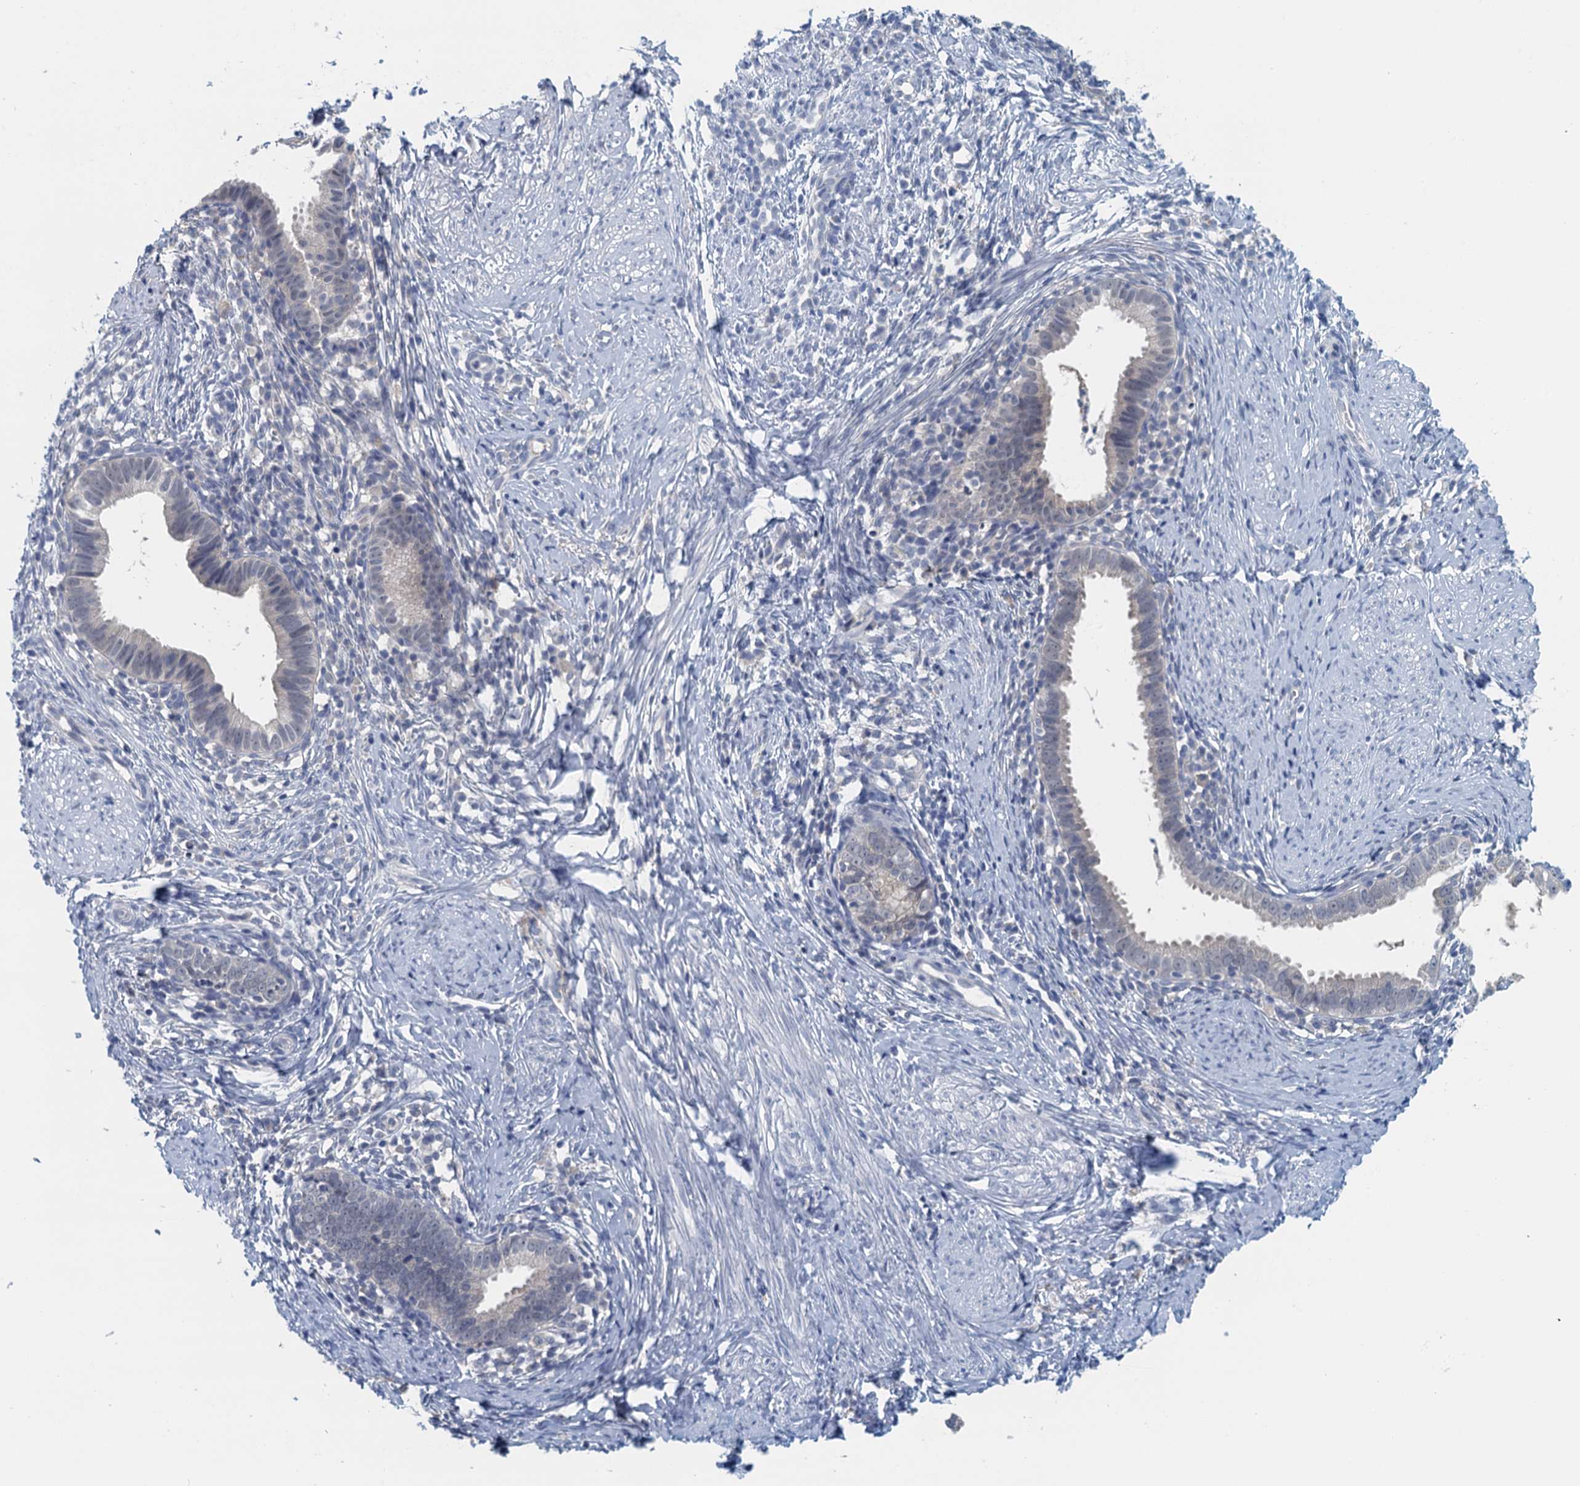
{"staining": {"intensity": "negative", "quantity": "none", "location": "none"}, "tissue": "cervical cancer", "cell_type": "Tumor cells", "image_type": "cancer", "snomed": [{"axis": "morphology", "description": "Adenocarcinoma, NOS"}, {"axis": "topography", "description": "Cervix"}], "caption": "An IHC image of cervical cancer is shown. There is no staining in tumor cells of cervical cancer. The staining is performed using DAB (3,3'-diaminobenzidine) brown chromogen with nuclei counter-stained in using hematoxylin.", "gene": "NUBP2", "patient": {"sex": "female", "age": 36}}